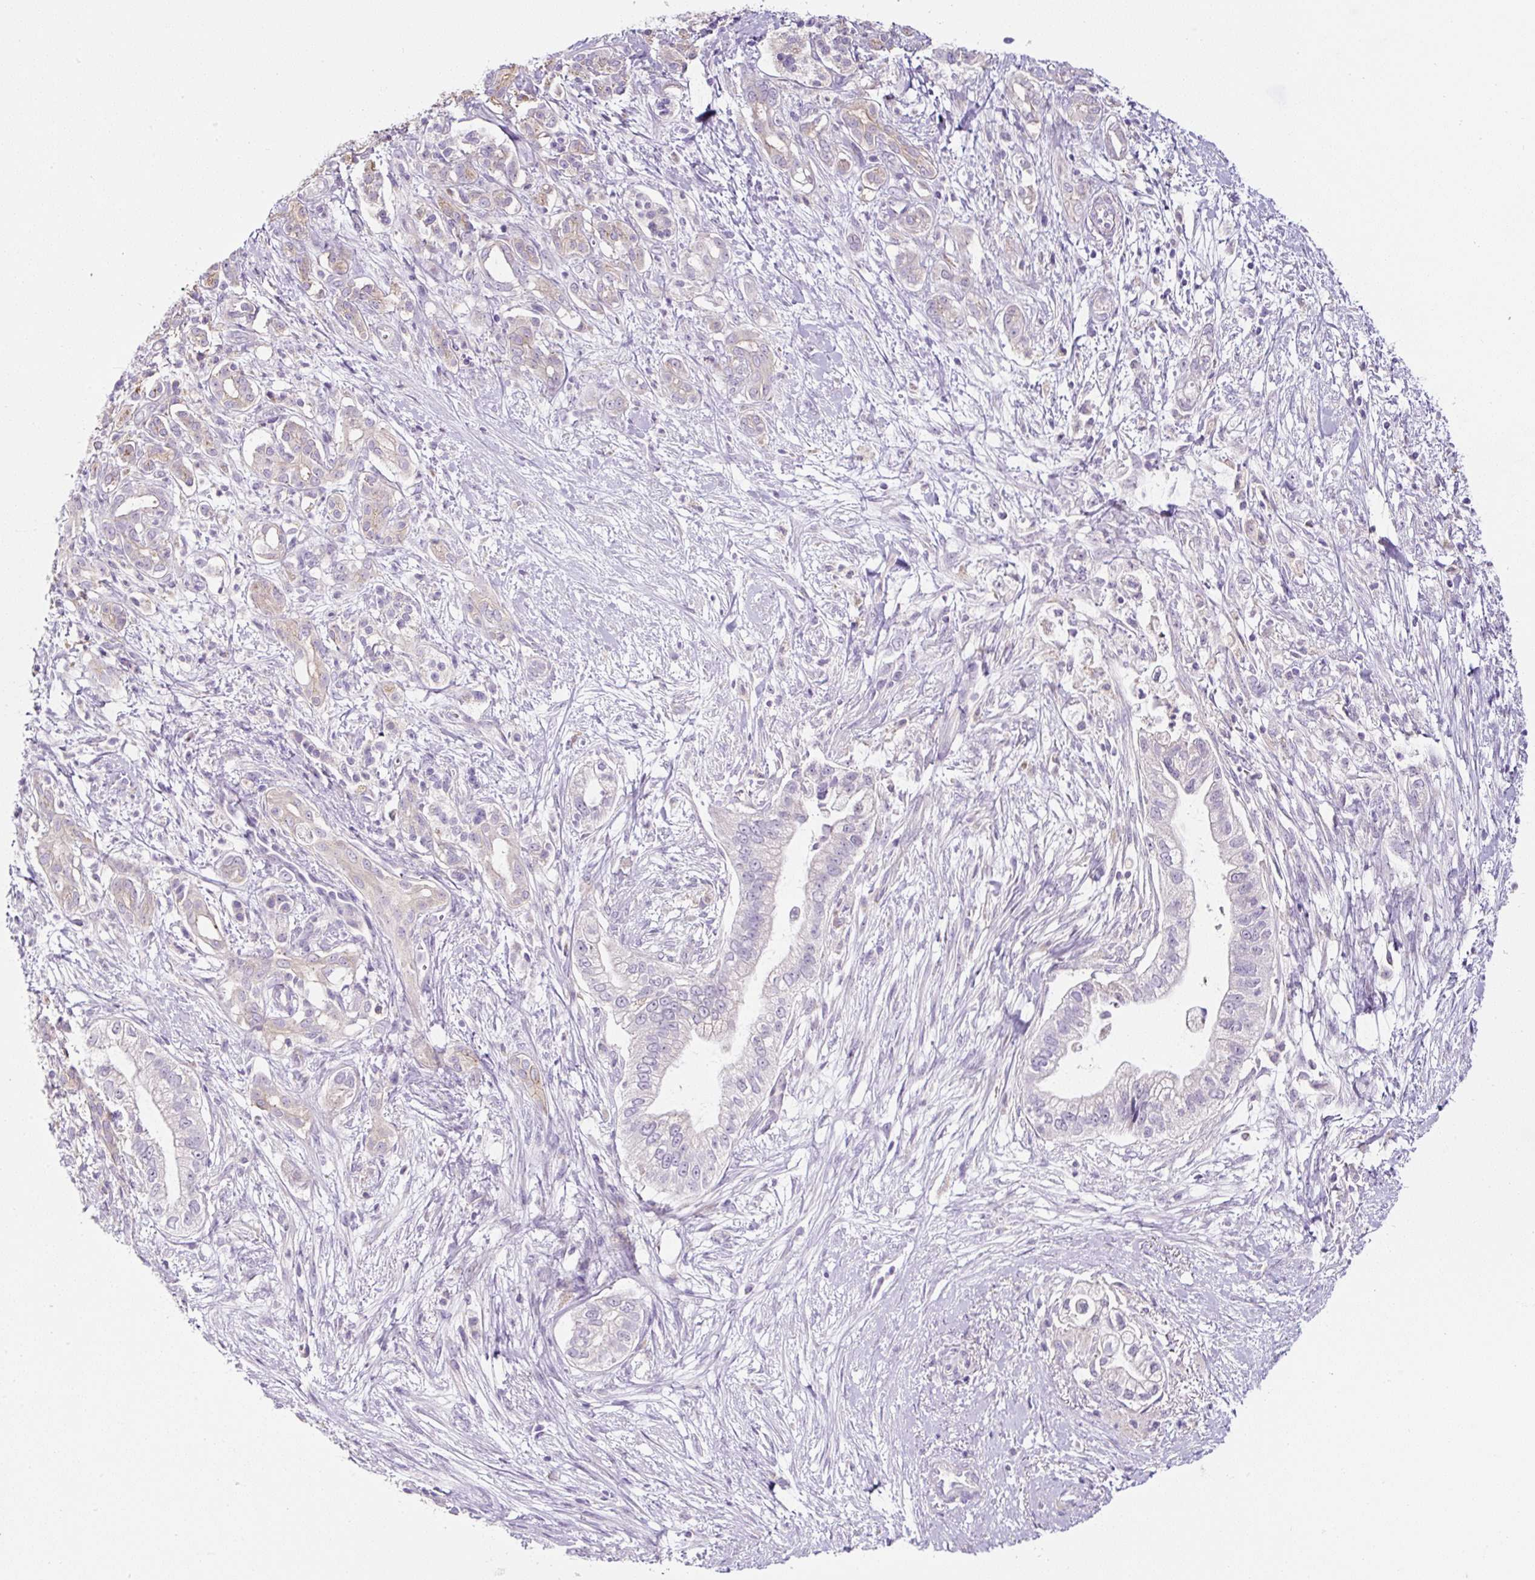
{"staining": {"intensity": "negative", "quantity": "none", "location": "none"}, "tissue": "pancreatic cancer", "cell_type": "Tumor cells", "image_type": "cancer", "snomed": [{"axis": "morphology", "description": "Adenocarcinoma, NOS"}, {"axis": "topography", "description": "Pancreas"}], "caption": "A high-resolution histopathology image shows immunohistochemistry staining of pancreatic cancer (adenocarcinoma), which exhibits no significant positivity in tumor cells. (Brightfield microscopy of DAB IHC at high magnification).", "gene": "HPS4", "patient": {"sex": "male", "age": 70}}